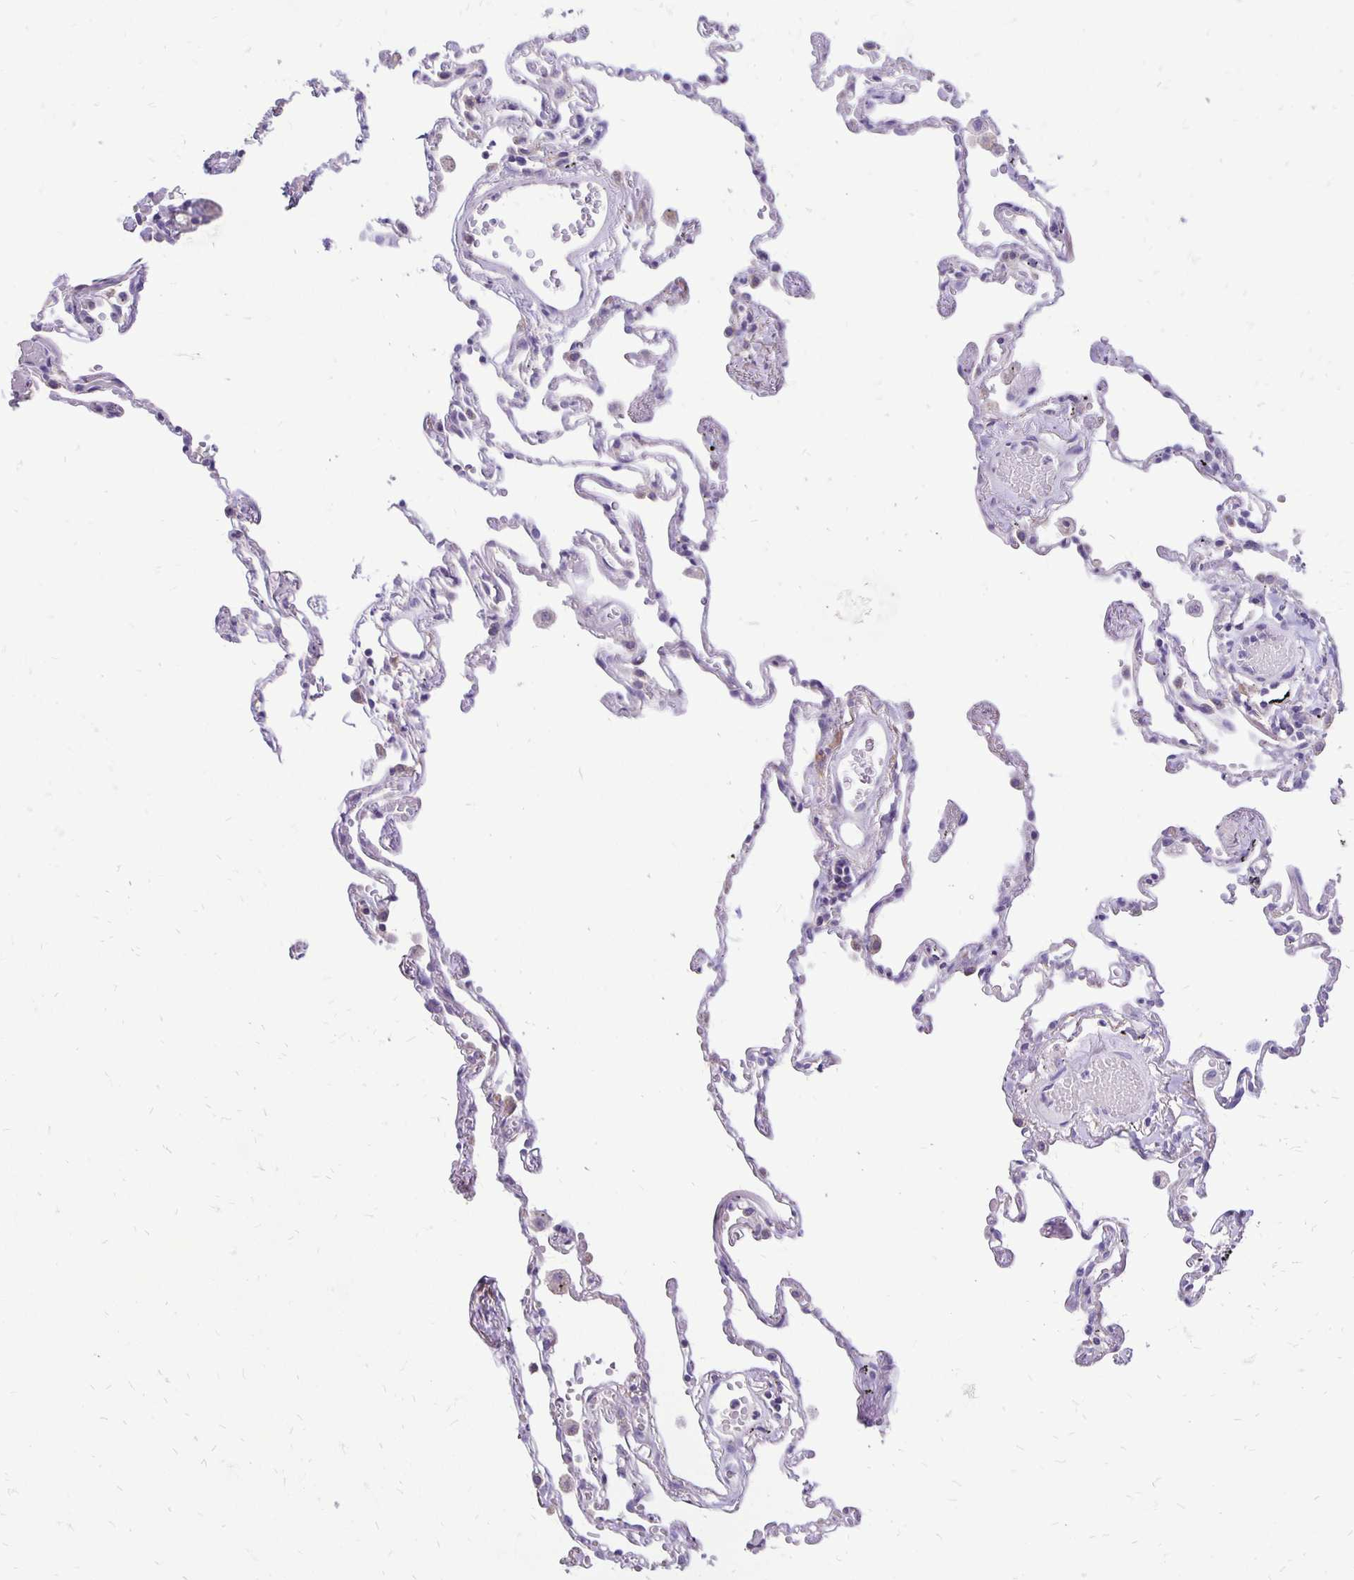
{"staining": {"intensity": "negative", "quantity": "none", "location": "none"}, "tissue": "lung", "cell_type": "Alveolar cells", "image_type": "normal", "snomed": [{"axis": "morphology", "description": "Normal tissue, NOS"}, {"axis": "topography", "description": "Lung"}], "caption": "DAB immunohistochemical staining of unremarkable human lung exhibits no significant positivity in alveolar cells.", "gene": "ANKRD45", "patient": {"sex": "female", "age": 67}}